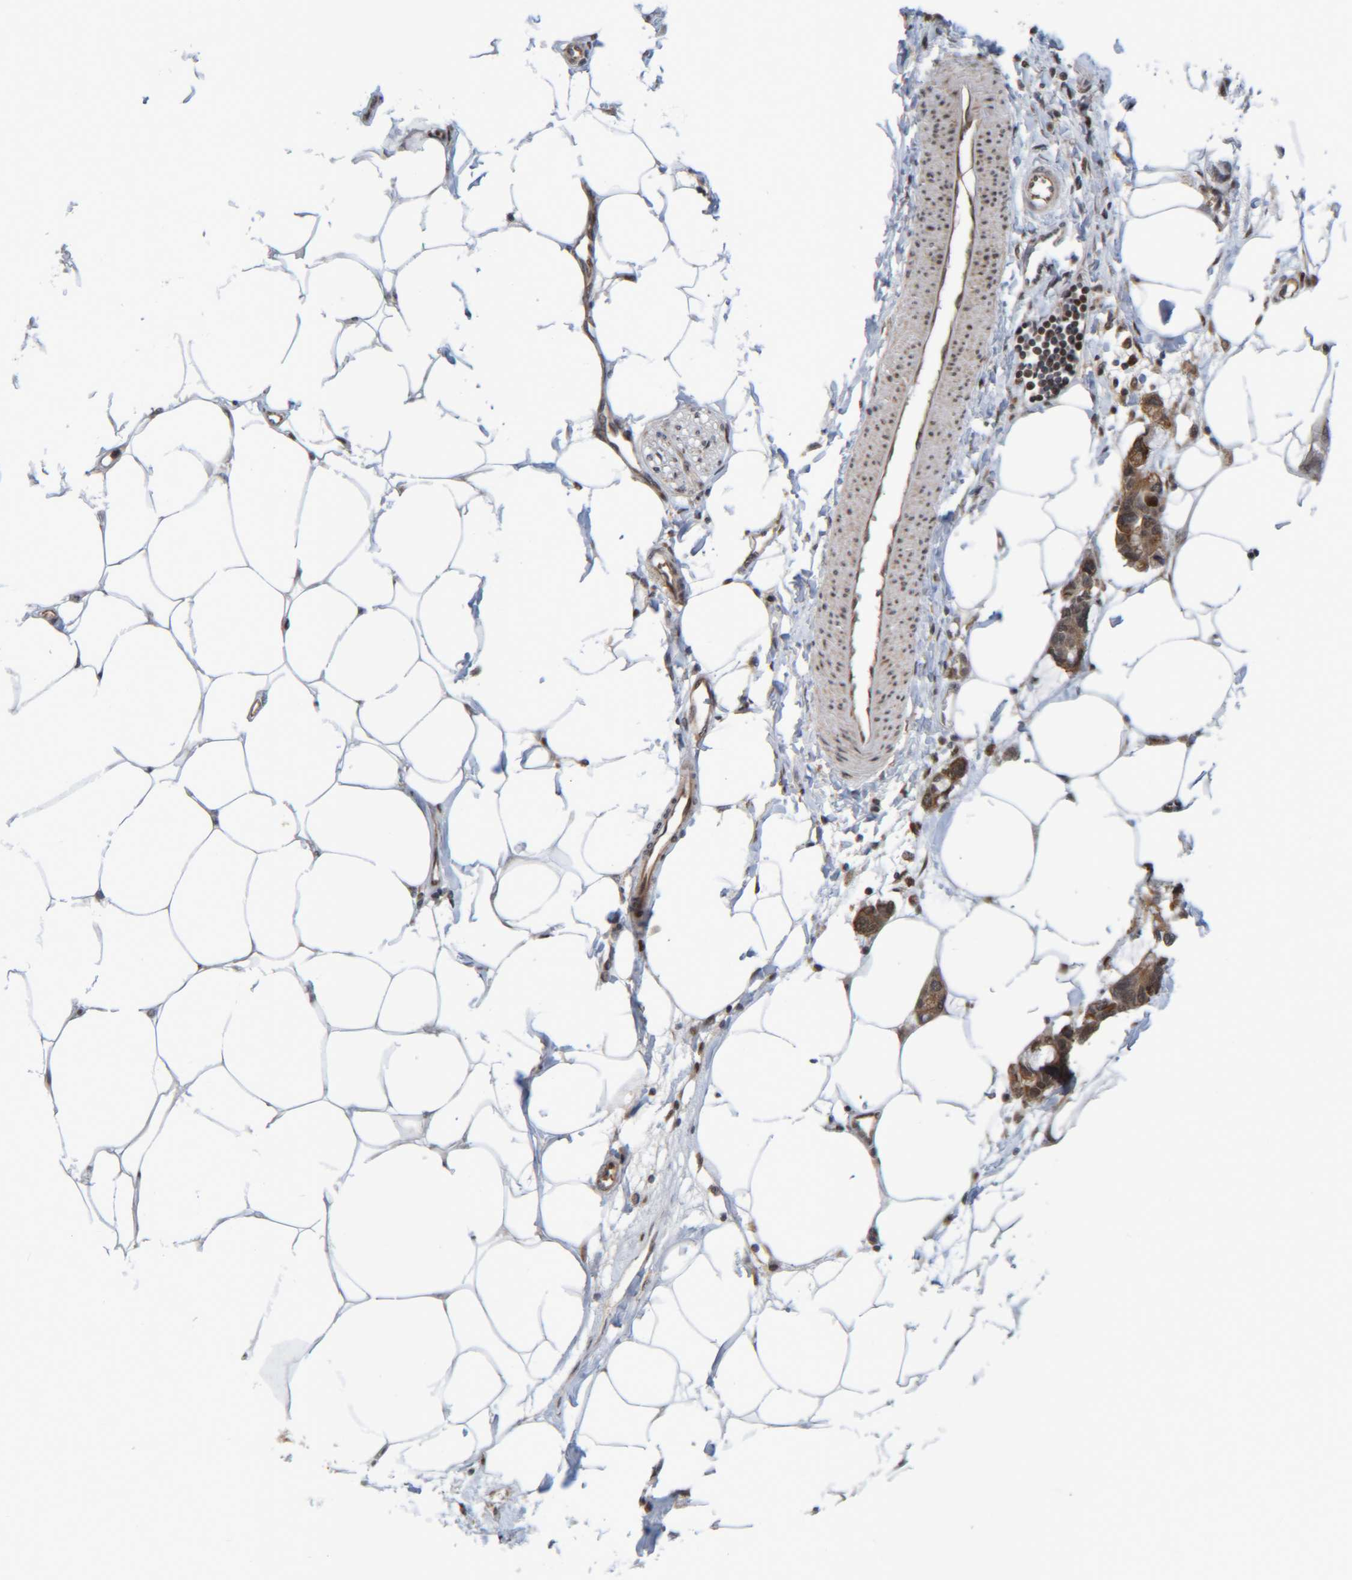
{"staining": {"intensity": "moderate", "quantity": "<25%", "location": "cytoplasmic/membranous"}, "tissue": "adipose tissue", "cell_type": "Adipocytes", "image_type": "normal", "snomed": [{"axis": "morphology", "description": "Normal tissue, NOS"}, {"axis": "morphology", "description": "Adenocarcinoma, NOS"}, {"axis": "topography", "description": "Colon"}, {"axis": "topography", "description": "Peripheral nerve tissue"}], "caption": "A brown stain highlights moderate cytoplasmic/membranous expression of a protein in adipocytes of benign human adipose tissue.", "gene": "CCDC57", "patient": {"sex": "male", "age": 14}}